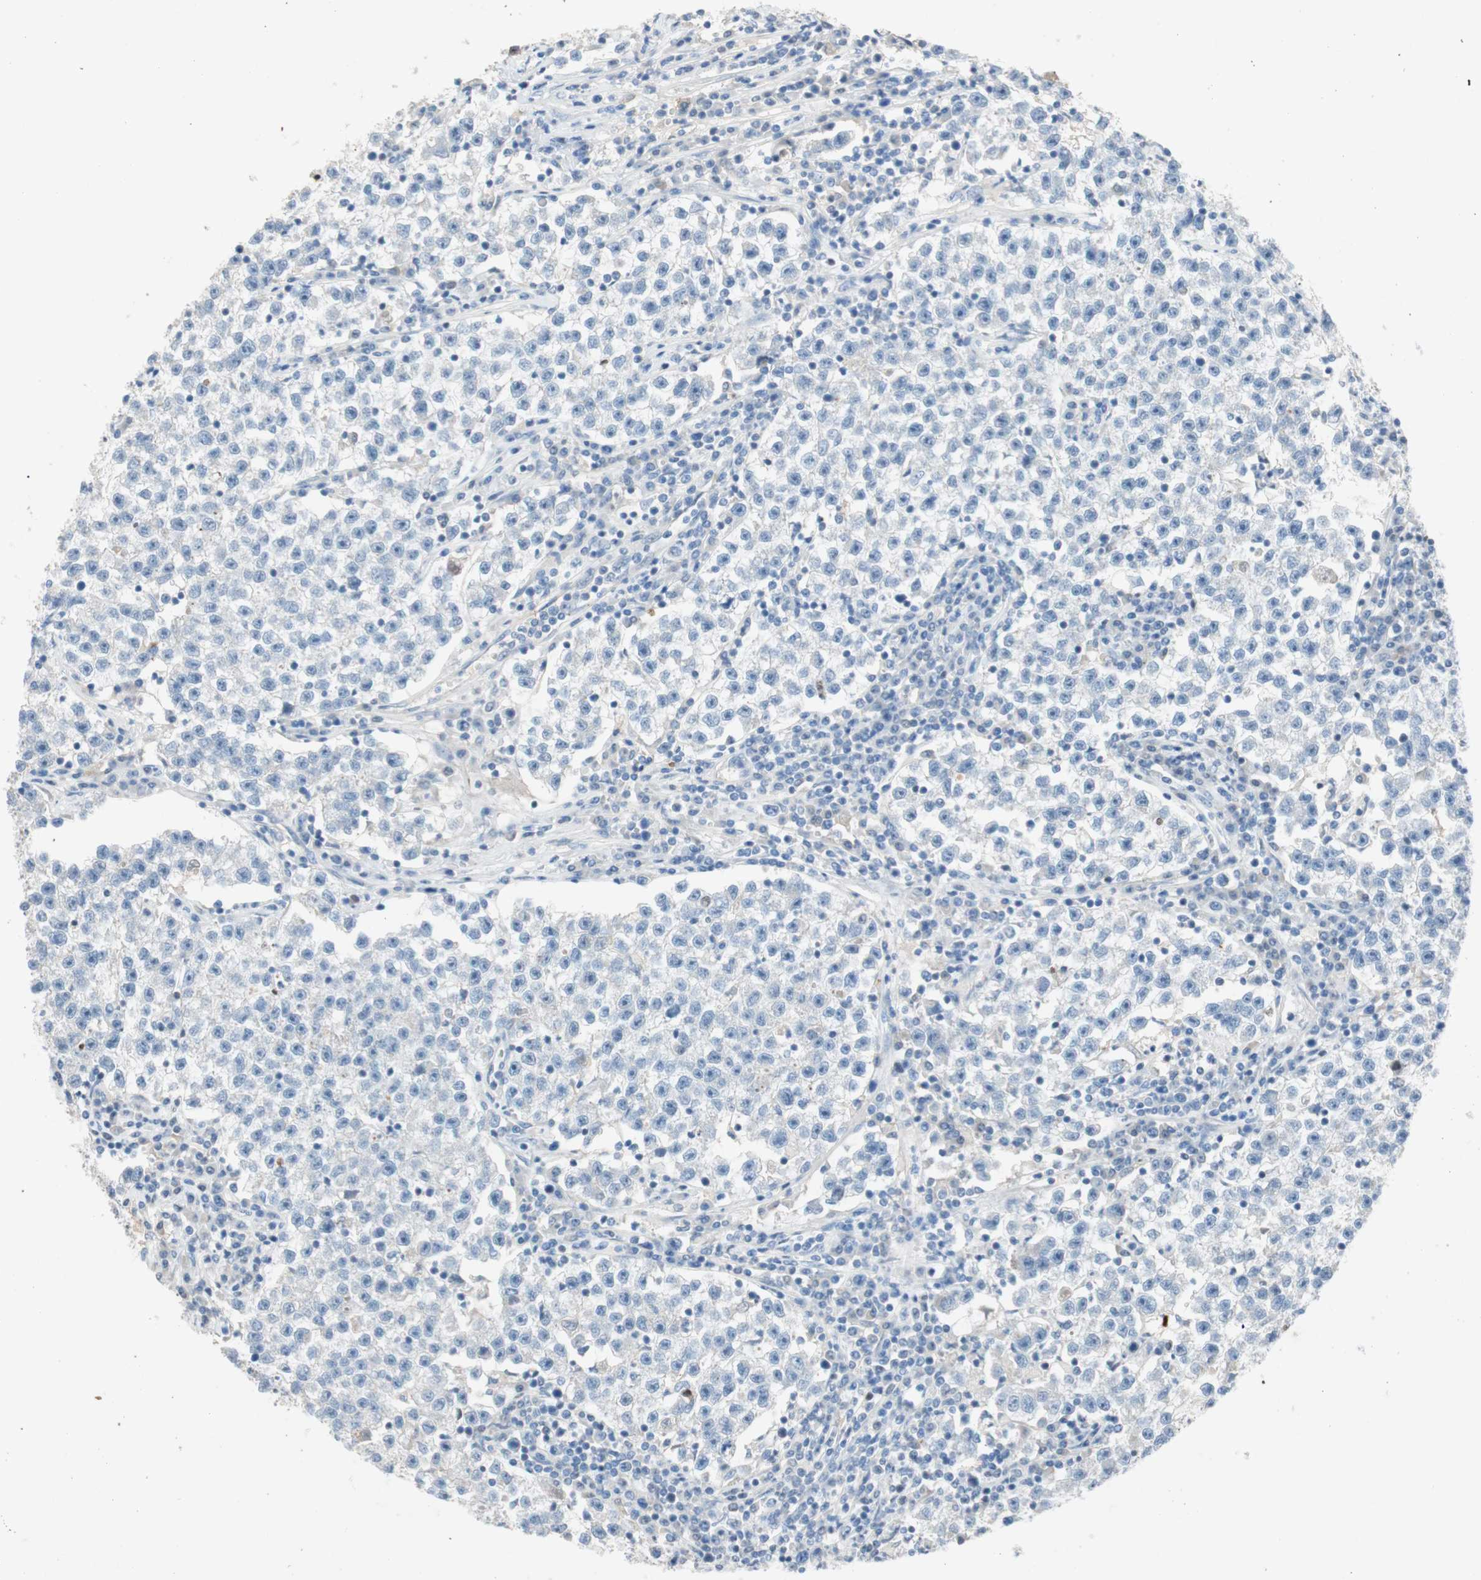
{"staining": {"intensity": "negative", "quantity": "none", "location": "none"}, "tissue": "testis cancer", "cell_type": "Tumor cells", "image_type": "cancer", "snomed": [{"axis": "morphology", "description": "Seminoma, NOS"}, {"axis": "topography", "description": "Testis"}], "caption": "A high-resolution micrograph shows IHC staining of testis cancer, which exhibits no significant expression in tumor cells.", "gene": "PDZK1", "patient": {"sex": "male", "age": 22}}